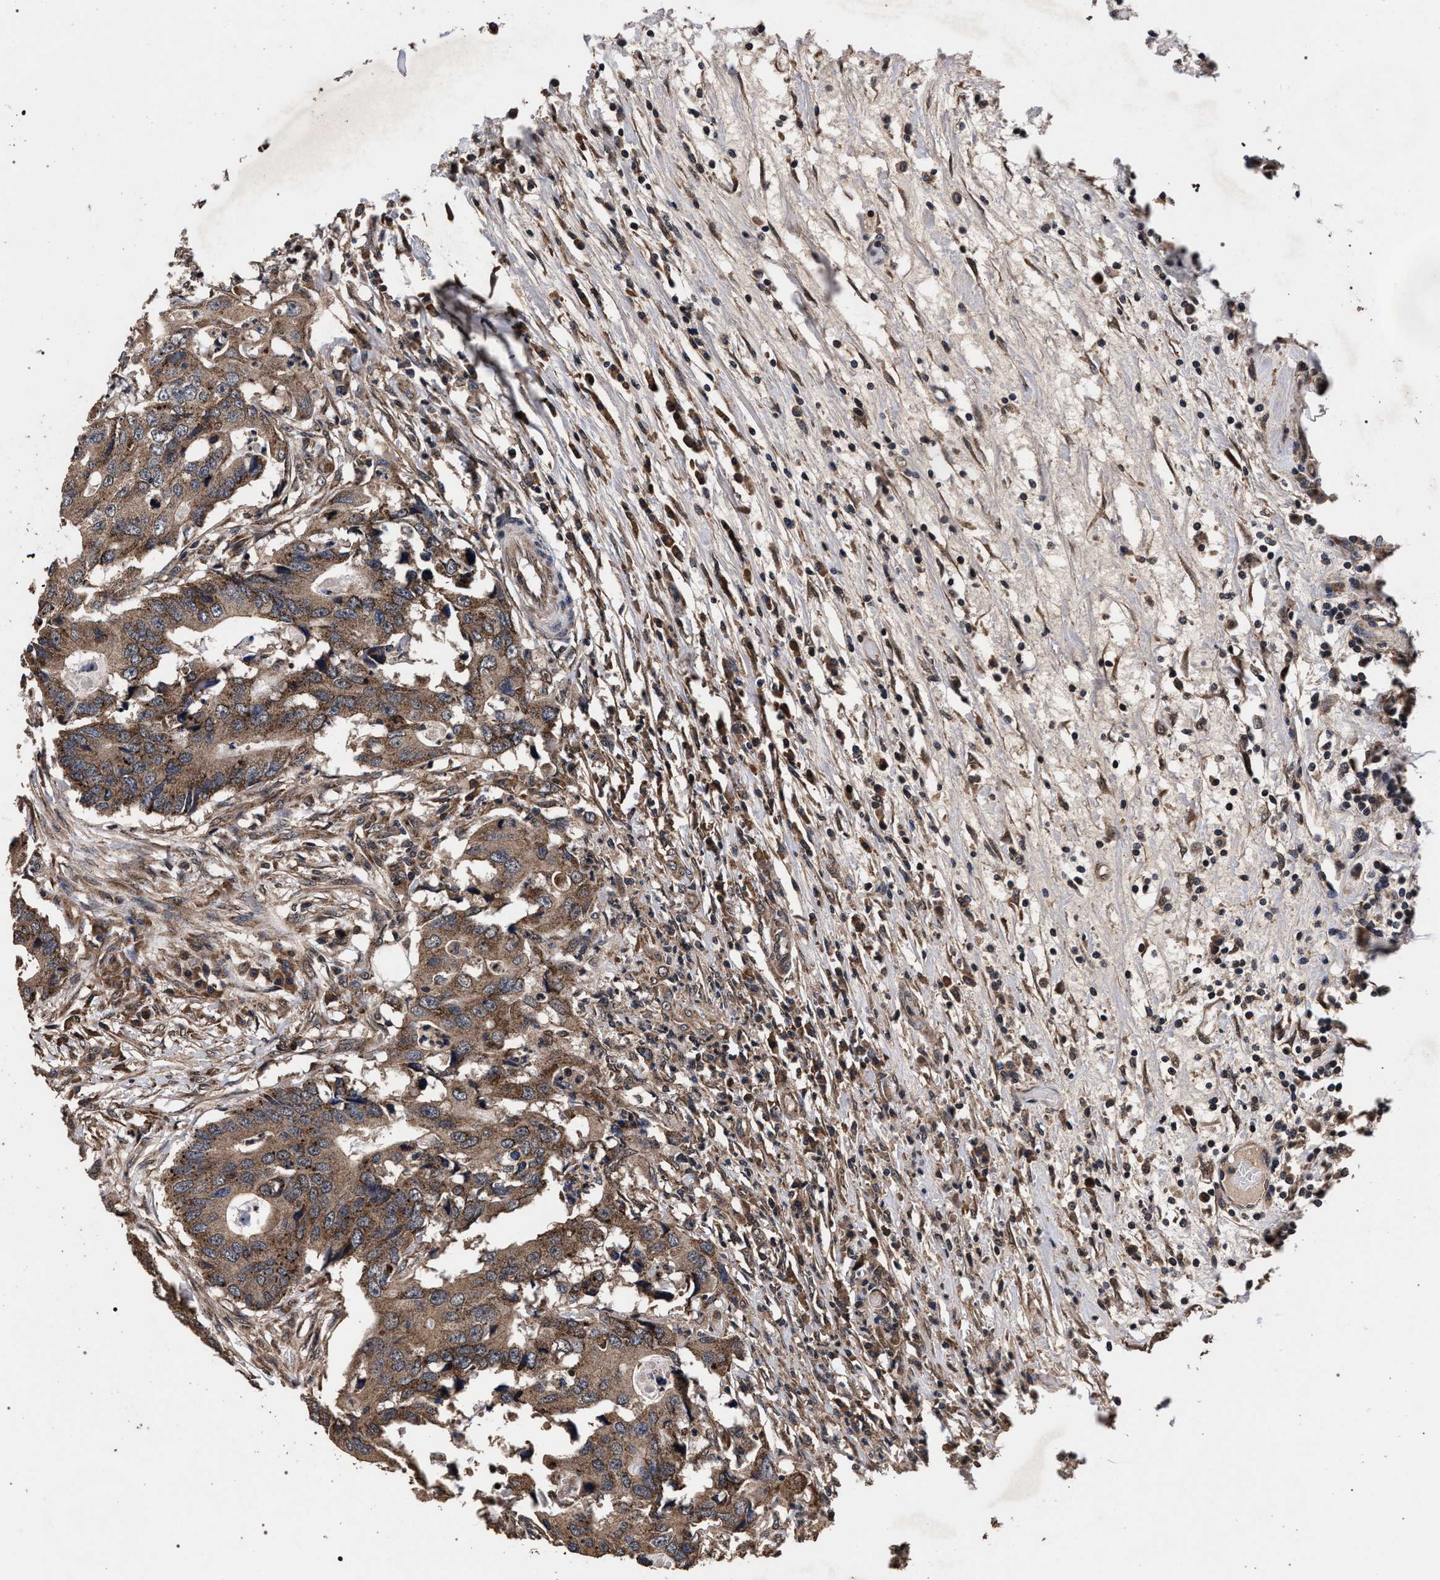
{"staining": {"intensity": "moderate", "quantity": ">75%", "location": "cytoplasmic/membranous"}, "tissue": "colorectal cancer", "cell_type": "Tumor cells", "image_type": "cancer", "snomed": [{"axis": "morphology", "description": "Adenocarcinoma, NOS"}, {"axis": "topography", "description": "Colon"}], "caption": "Immunohistochemistry photomicrograph of neoplastic tissue: human colorectal adenocarcinoma stained using immunohistochemistry (IHC) demonstrates medium levels of moderate protein expression localized specifically in the cytoplasmic/membranous of tumor cells, appearing as a cytoplasmic/membranous brown color.", "gene": "ACOX1", "patient": {"sex": "male", "age": 71}}